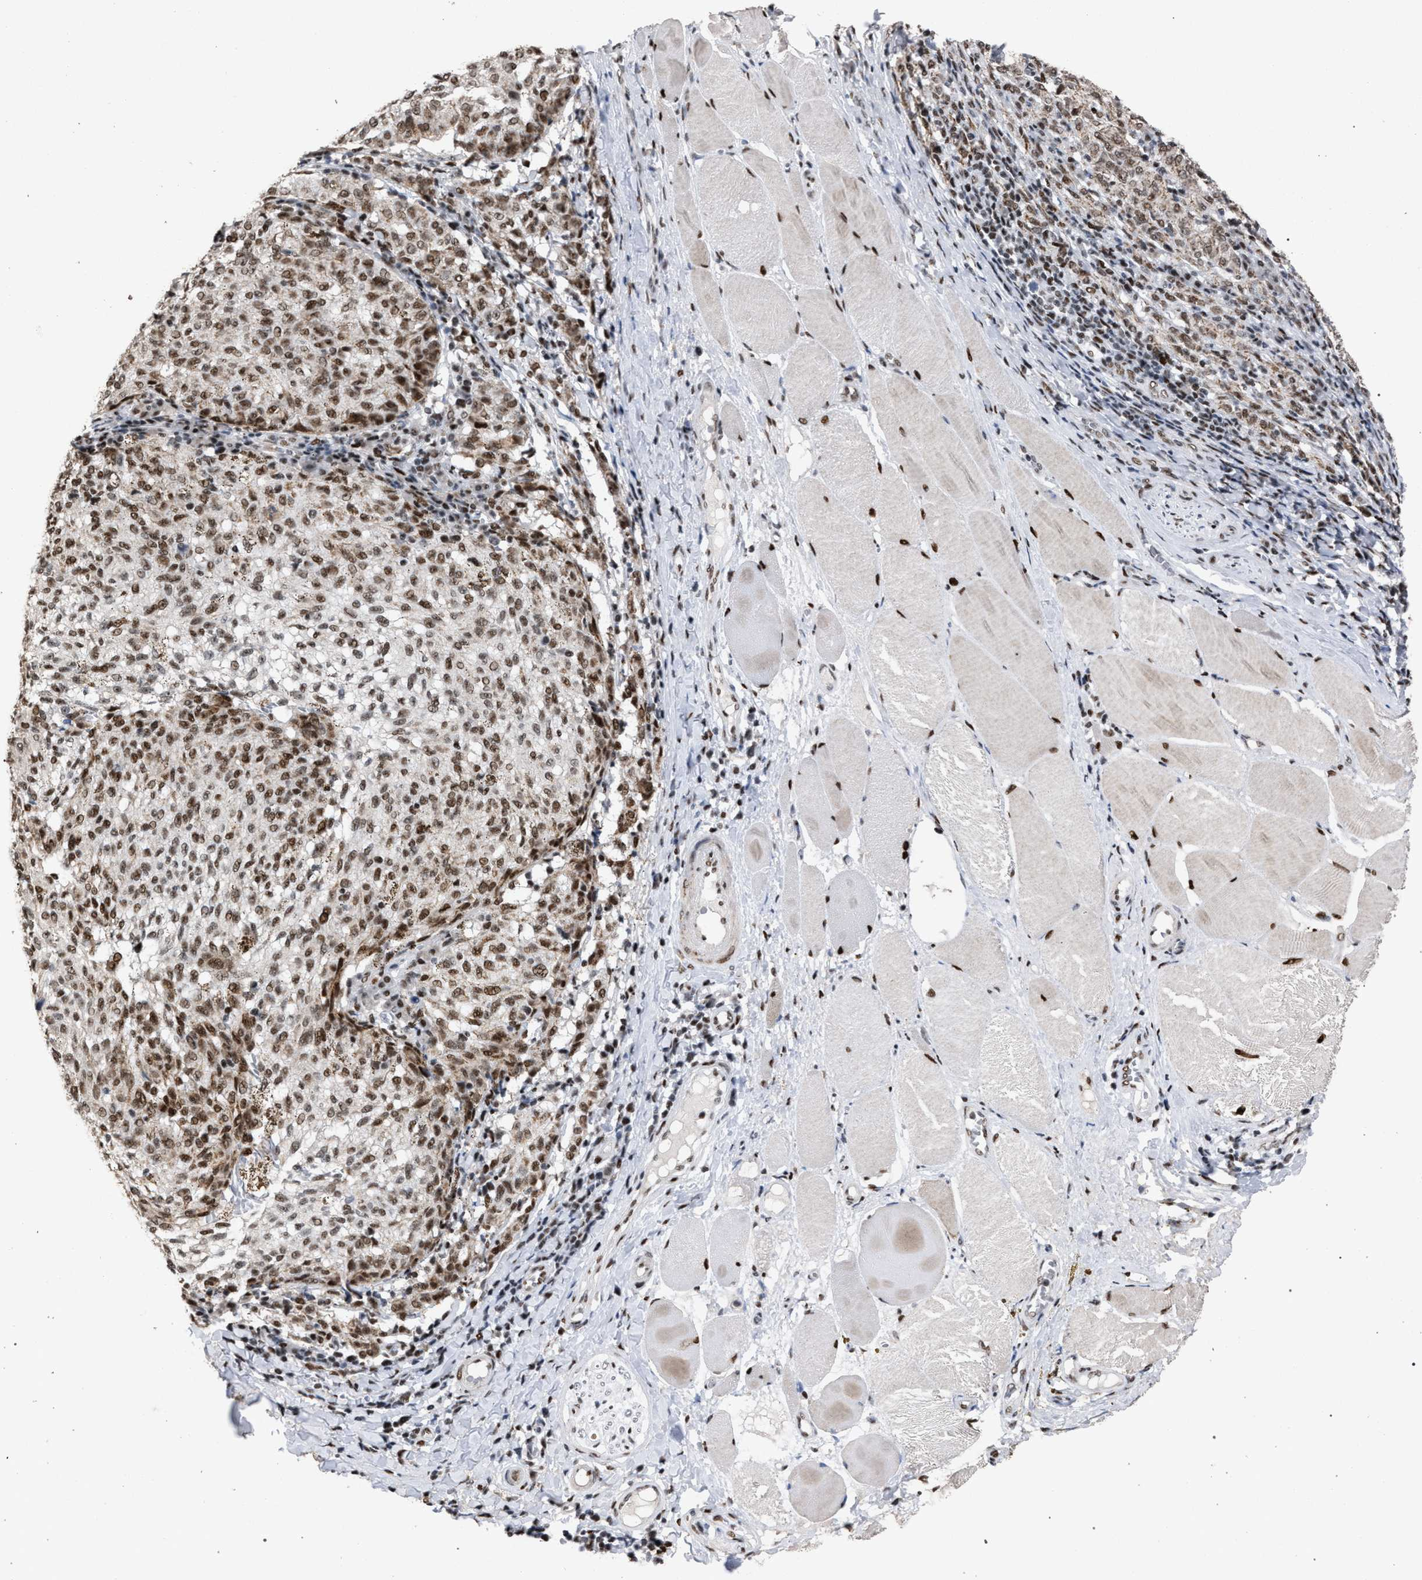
{"staining": {"intensity": "moderate", "quantity": ">75%", "location": "nuclear"}, "tissue": "melanoma", "cell_type": "Tumor cells", "image_type": "cancer", "snomed": [{"axis": "morphology", "description": "Malignant melanoma, NOS"}, {"axis": "topography", "description": "Skin"}], "caption": "A photomicrograph of human melanoma stained for a protein displays moderate nuclear brown staining in tumor cells.", "gene": "TP53BP1", "patient": {"sex": "female", "age": 72}}